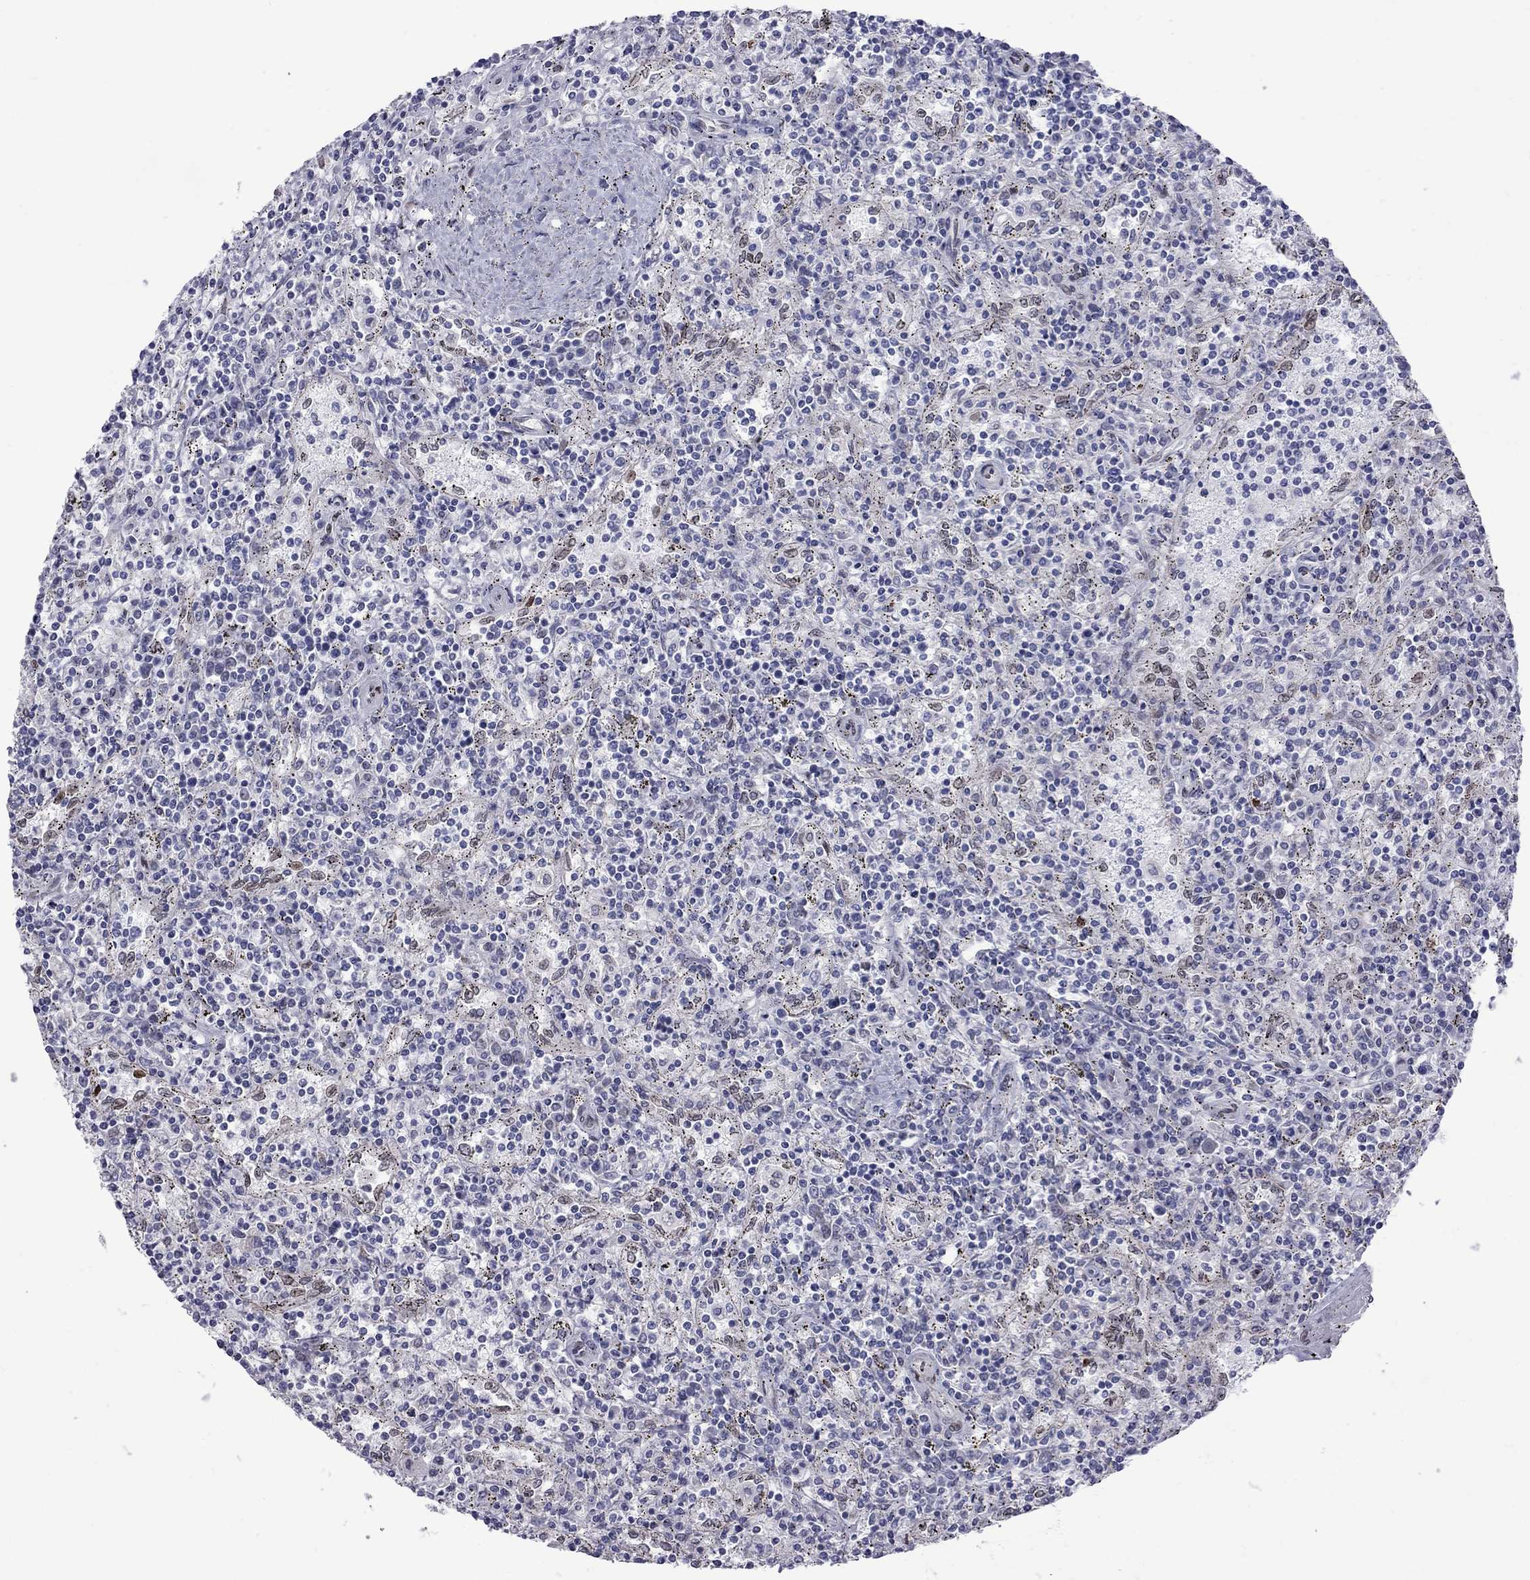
{"staining": {"intensity": "negative", "quantity": "none", "location": "none"}, "tissue": "lymphoma", "cell_type": "Tumor cells", "image_type": "cancer", "snomed": [{"axis": "morphology", "description": "Malignant lymphoma, non-Hodgkin's type, Low grade"}, {"axis": "topography", "description": "Spleen"}], "caption": "This image is of malignant lymphoma, non-Hodgkin's type (low-grade) stained with immunohistochemistry to label a protein in brown with the nuclei are counter-stained blue. There is no positivity in tumor cells. The staining is performed using DAB (3,3'-diaminobenzidine) brown chromogen with nuclei counter-stained in using hematoxylin.", "gene": "CLTCL1", "patient": {"sex": "male", "age": 62}}